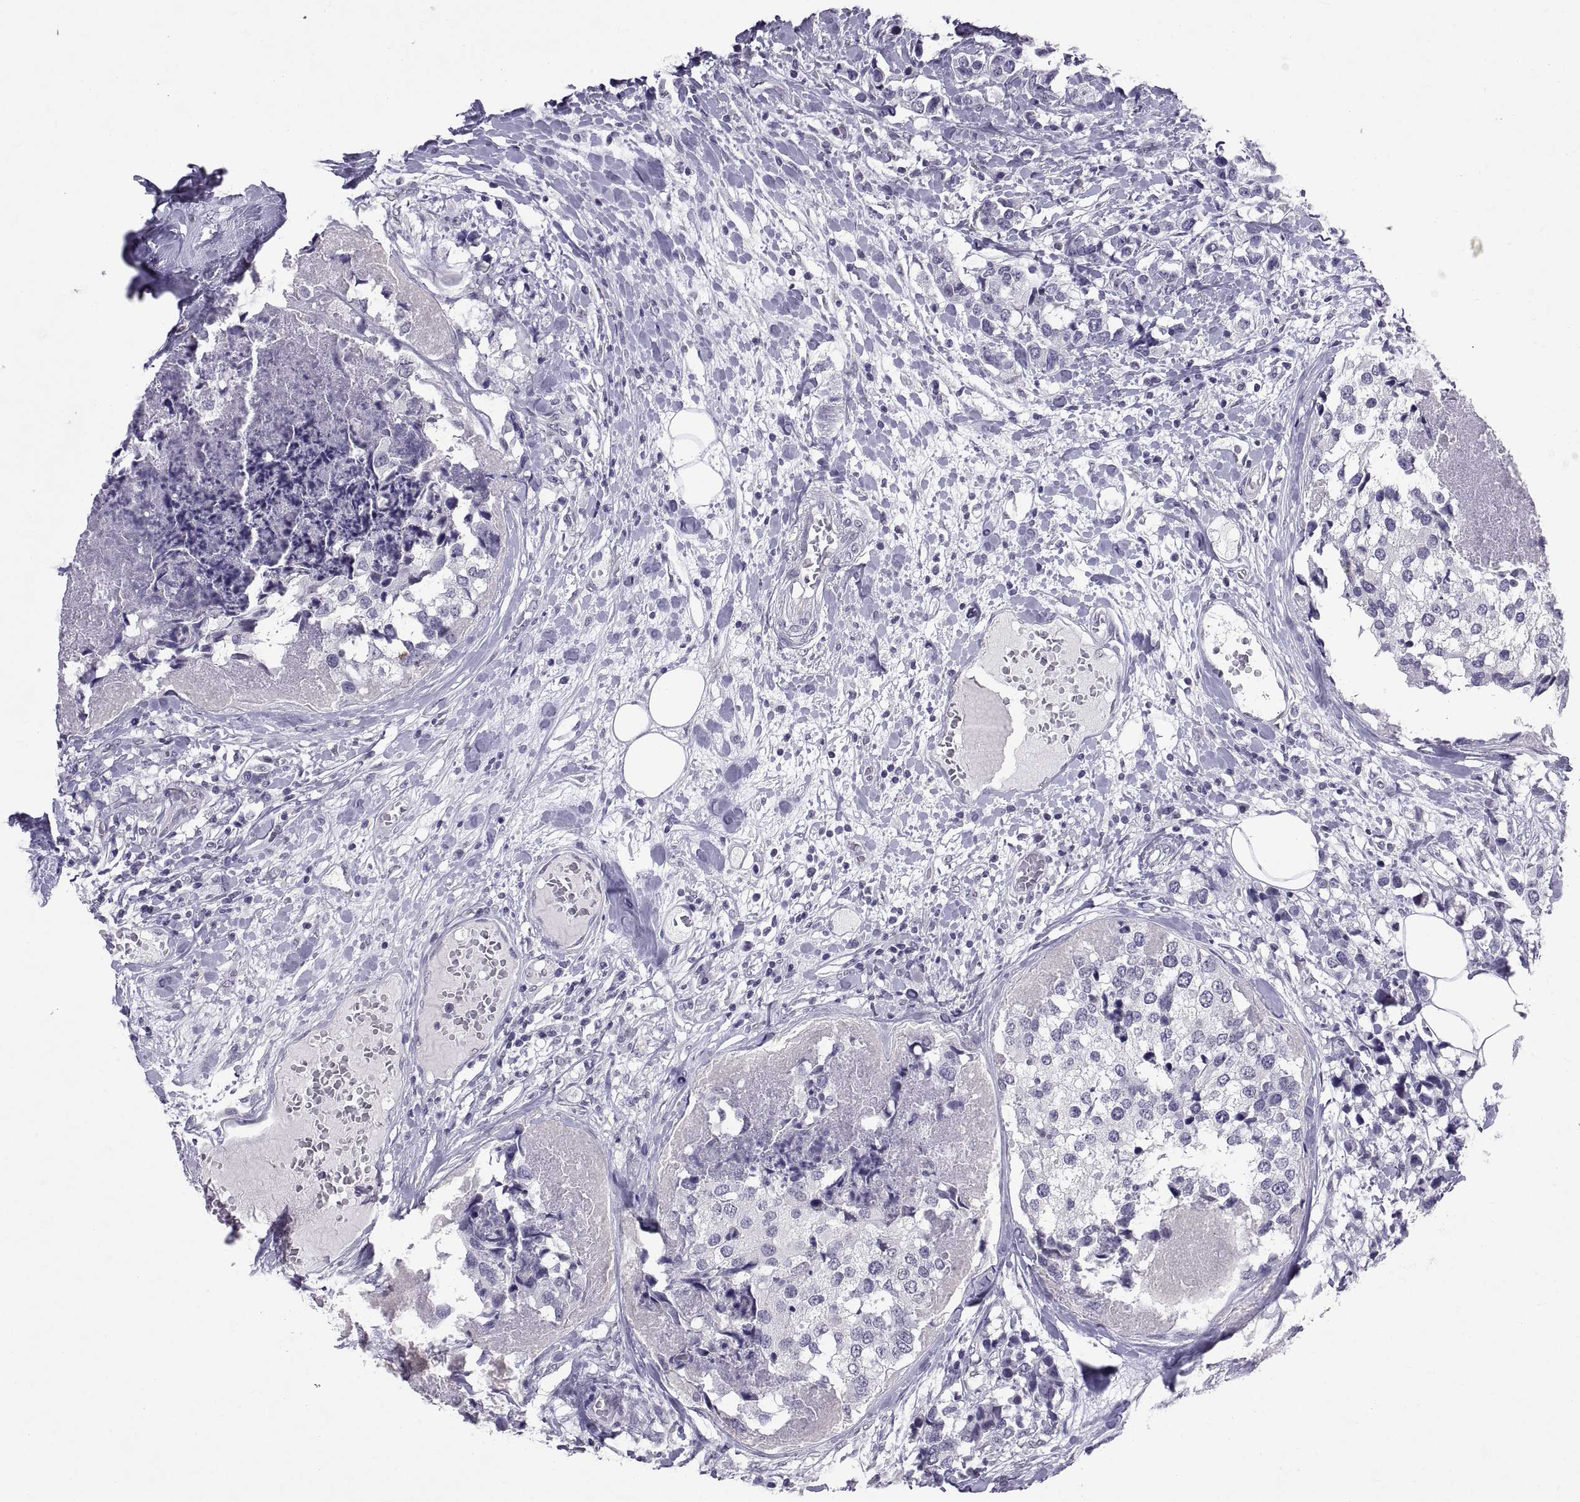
{"staining": {"intensity": "negative", "quantity": "none", "location": "none"}, "tissue": "breast cancer", "cell_type": "Tumor cells", "image_type": "cancer", "snomed": [{"axis": "morphology", "description": "Lobular carcinoma"}, {"axis": "topography", "description": "Breast"}], "caption": "High power microscopy image of an IHC histopathology image of breast cancer (lobular carcinoma), revealing no significant staining in tumor cells.", "gene": "KRT77", "patient": {"sex": "female", "age": 59}}